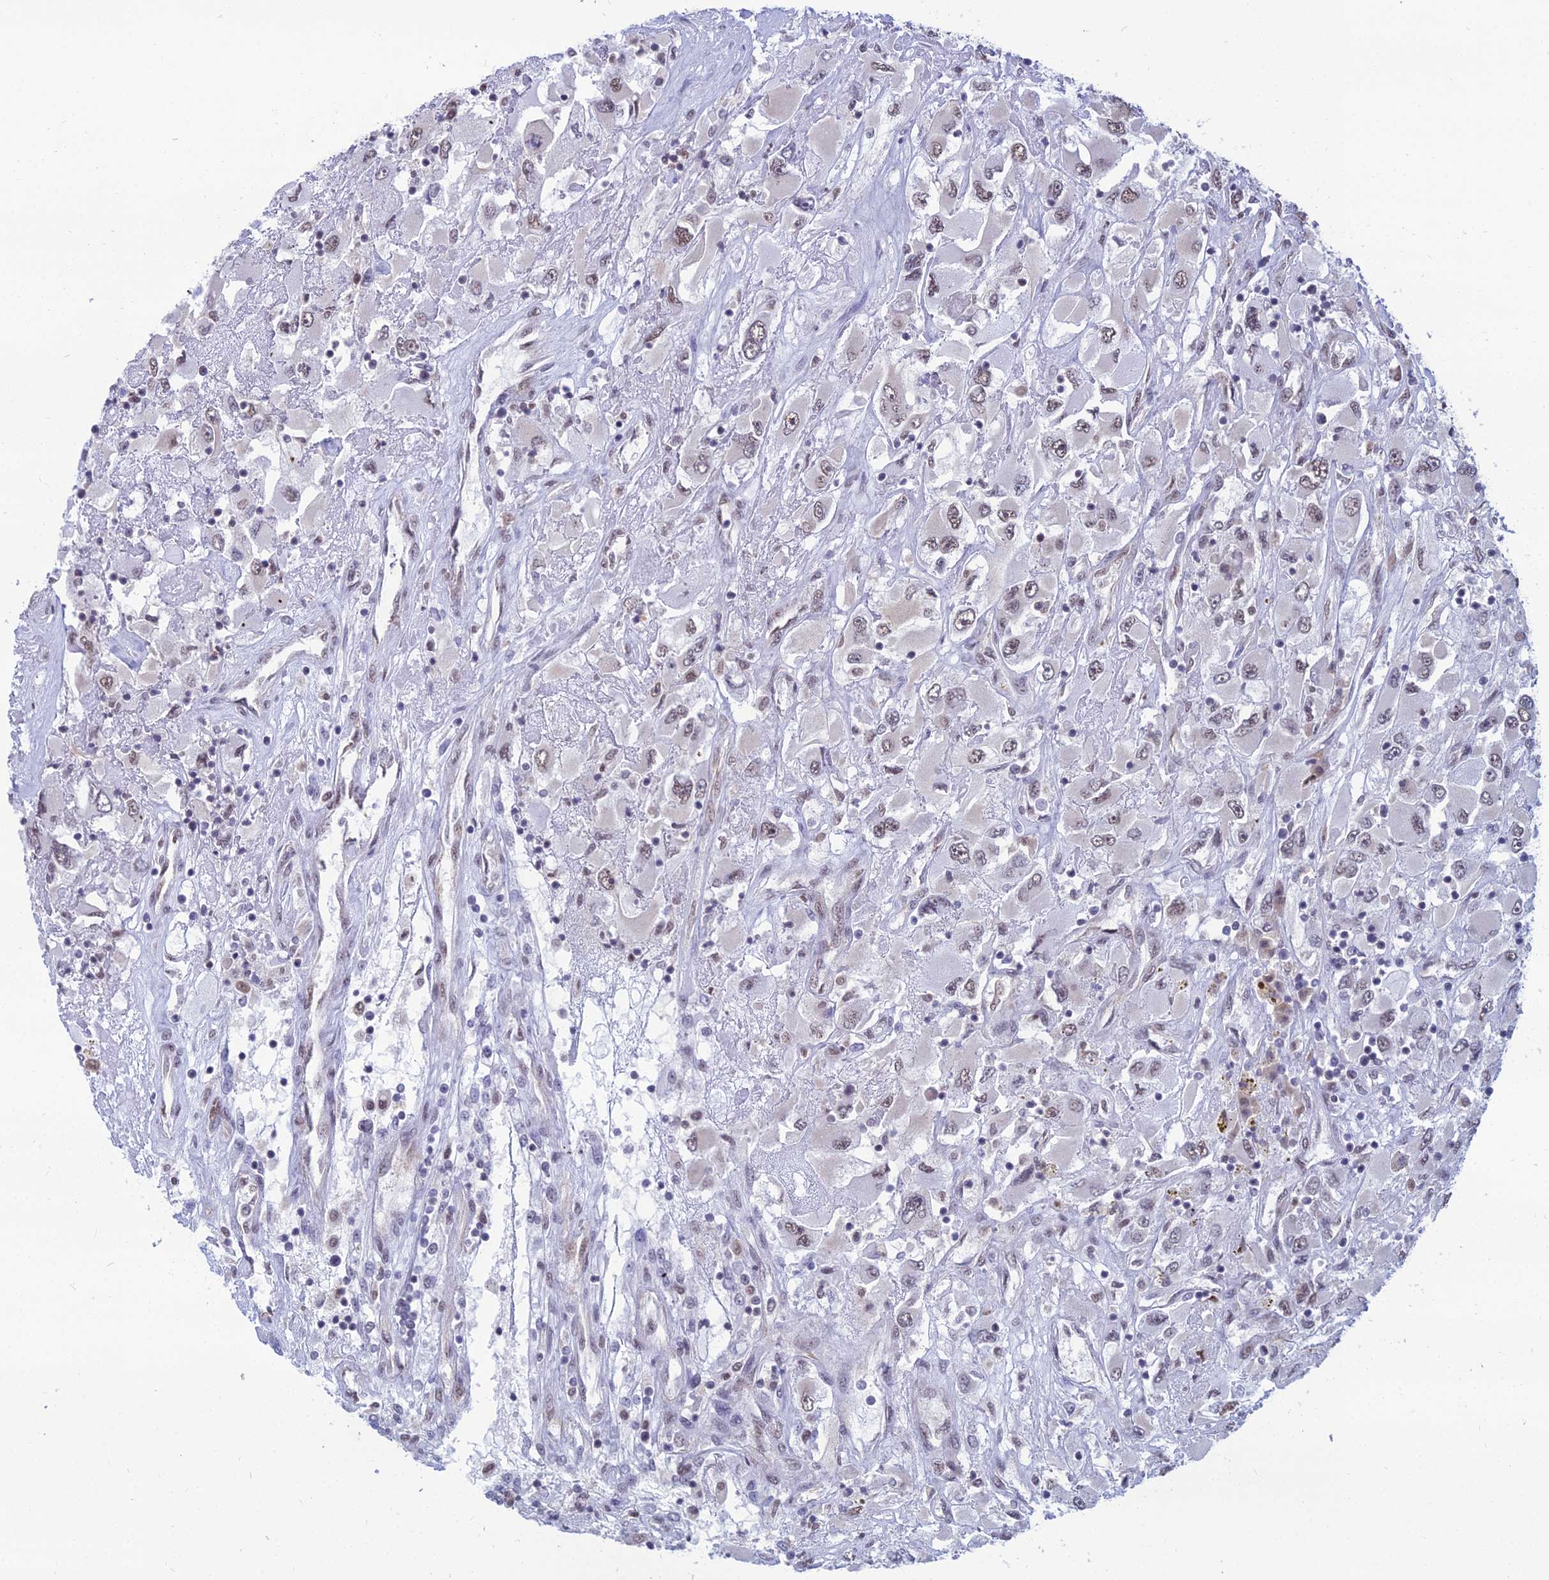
{"staining": {"intensity": "weak", "quantity": "25%-75%", "location": "nuclear"}, "tissue": "renal cancer", "cell_type": "Tumor cells", "image_type": "cancer", "snomed": [{"axis": "morphology", "description": "Adenocarcinoma, NOS"}, {"axis": "topography", "description": "Kidney"}], "caption": "Immunohistochemical staining of renal cancer shows low levels of weak nuclear expression in approximately 25%-75% of tumor cells. The protein of interest is stained brown, and the nuclei are stained in blue (DAB IHC with brightfield microscopy, high magnification).", "gene": "SRSF7", "patient": {"sex": "female", "age": 52}}